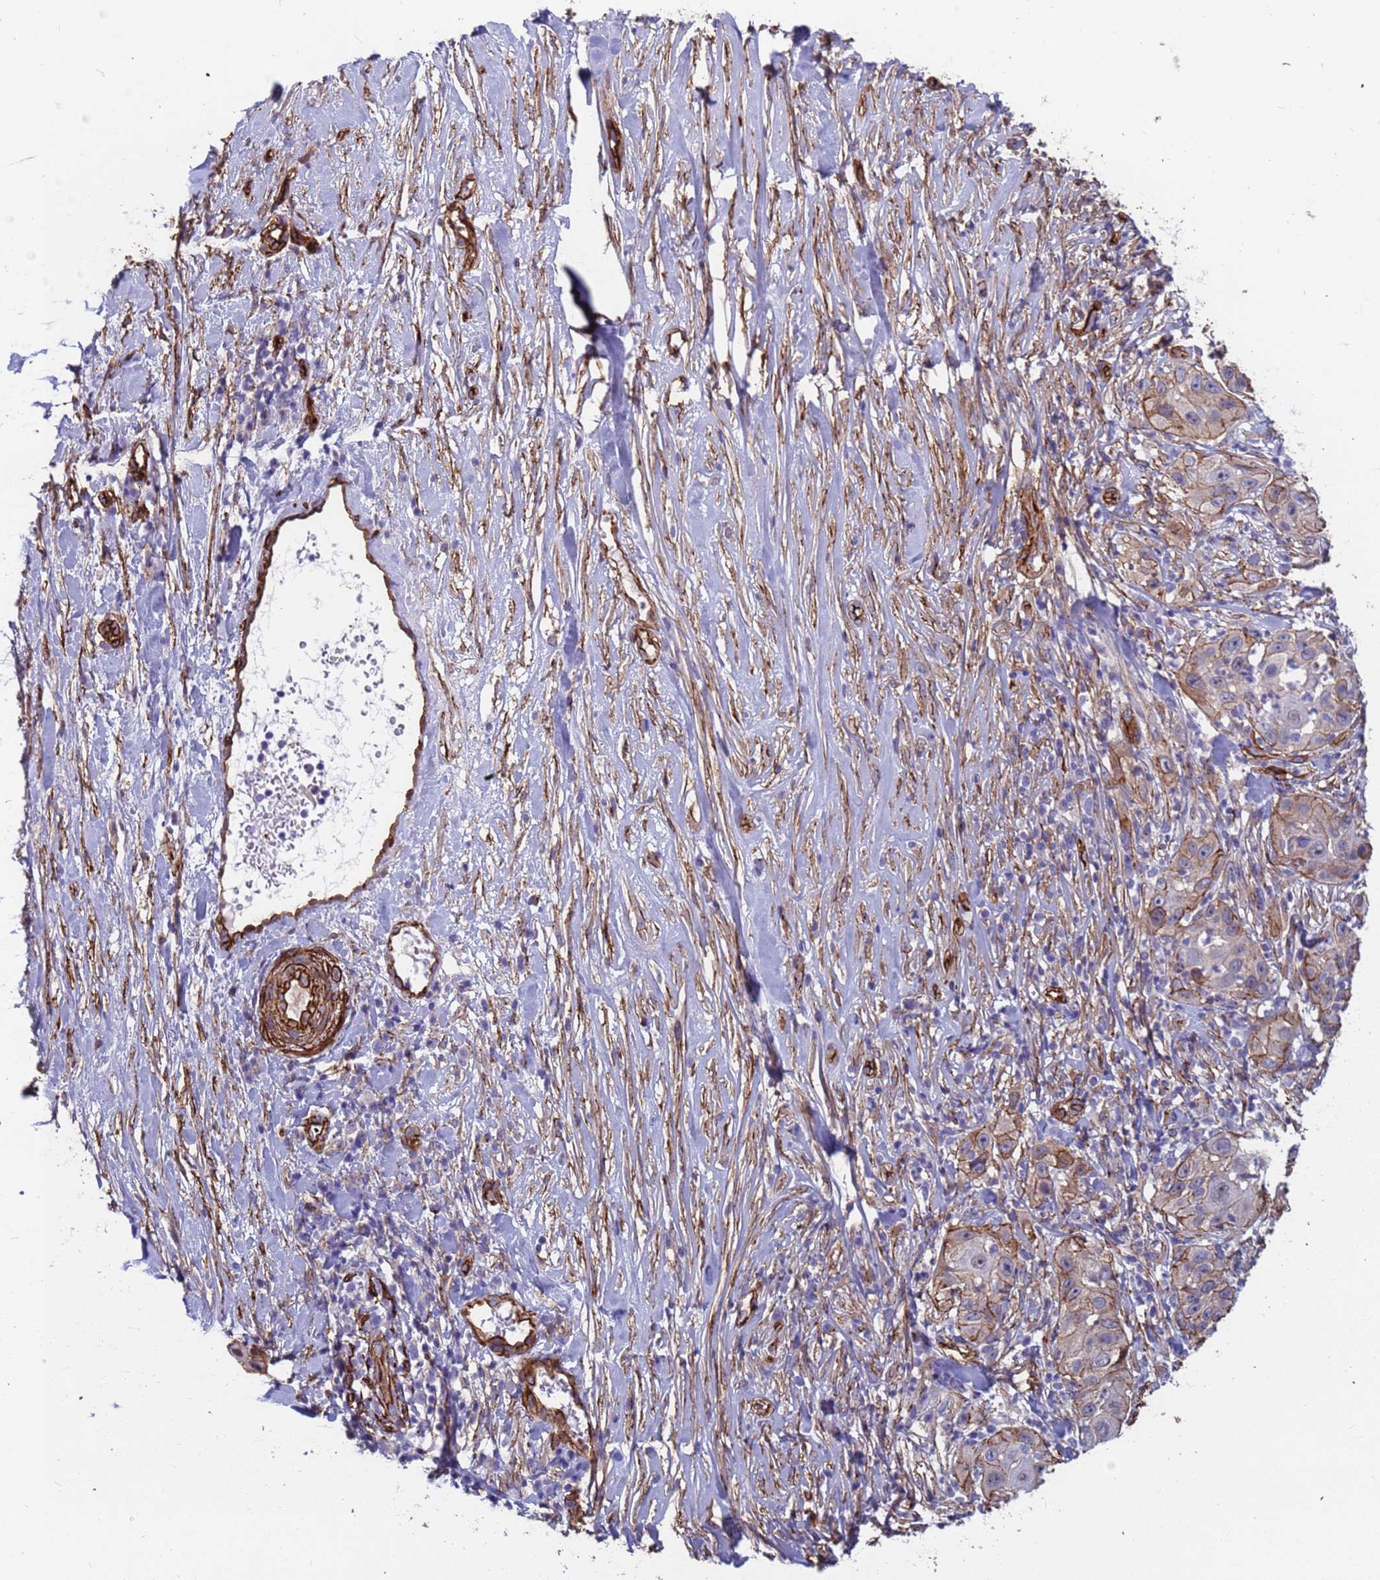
{"staining": {"intensity": "moderate", "quantity": "25%-75%", "location": "cytoplasmic/membranous"}, "tissue": "skin cancer", "cell_type": "Tumor cells", "image_type": "cancer", "snomed": [{"axis": "morphology", "description": "Squamous cell carcinoma, NOS"}, {"axis": "topography", "description": "Skin"}], "caption": "Human skin squamous cell carcinoma stained for a protein (brown) exhibits moderate cytoplasmic/membranous positive expression in approximately 25%-75% of tumor cells.", "gene": "EHD2", "patient": {"sex": "female", "age": 44}}